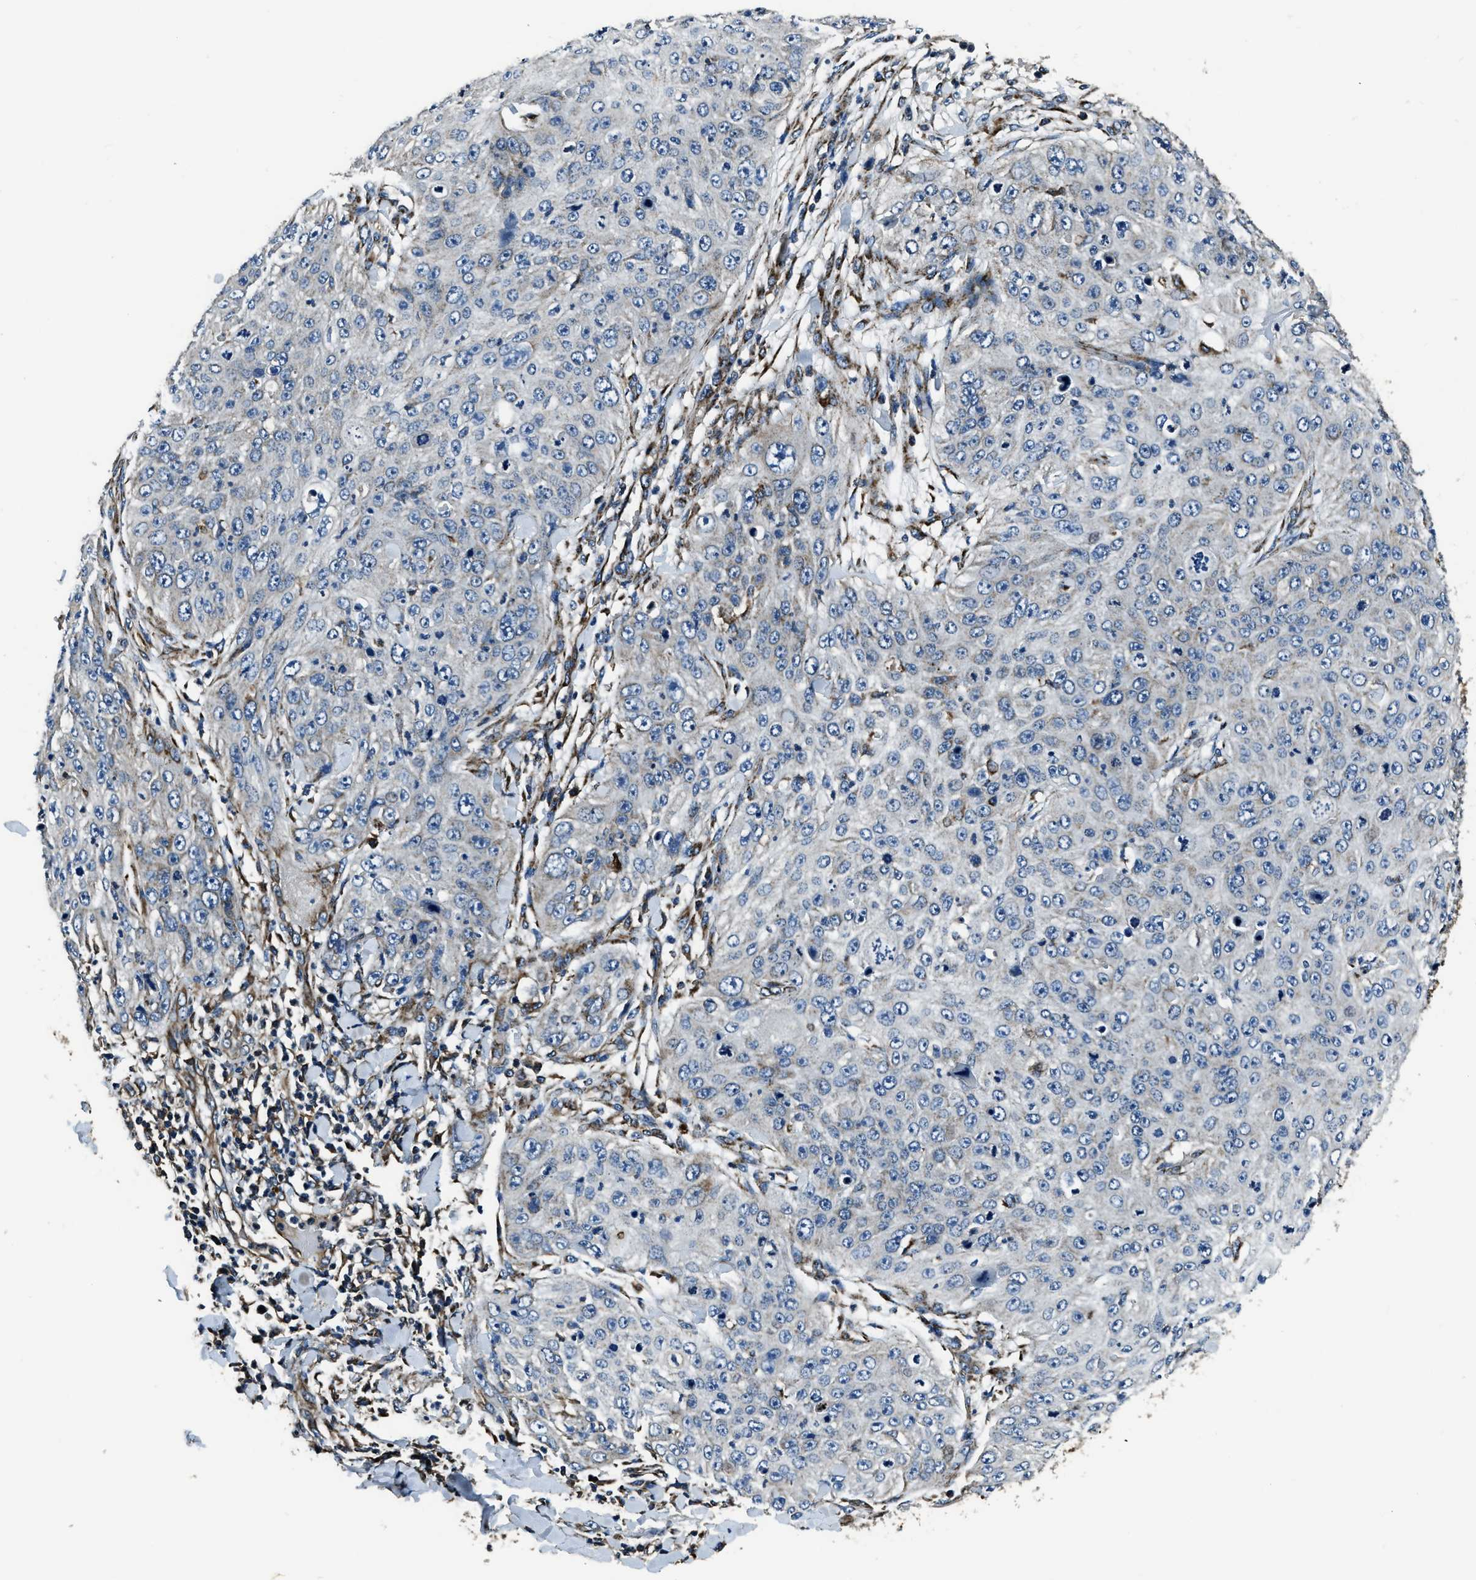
{"staining": {"intensity": "negative", "quantity": "none", "location": "none"}, "tissue": "skin cancer", "cell_type": "Tumor cells", "image_type": "cancer", "snomed": [{"axis": "morphology", "description": "Squamous cell carcinoma, NOS"}, {"axis": "topography", "description": "Skin"}], "caption": "The immunohistochemistry photomicrograph has no significant positivity in tumor cells of skin squamous cell carcinoma tissue.", "gene": "OGDH", "patient": {"sex": "female", "age": 80}}